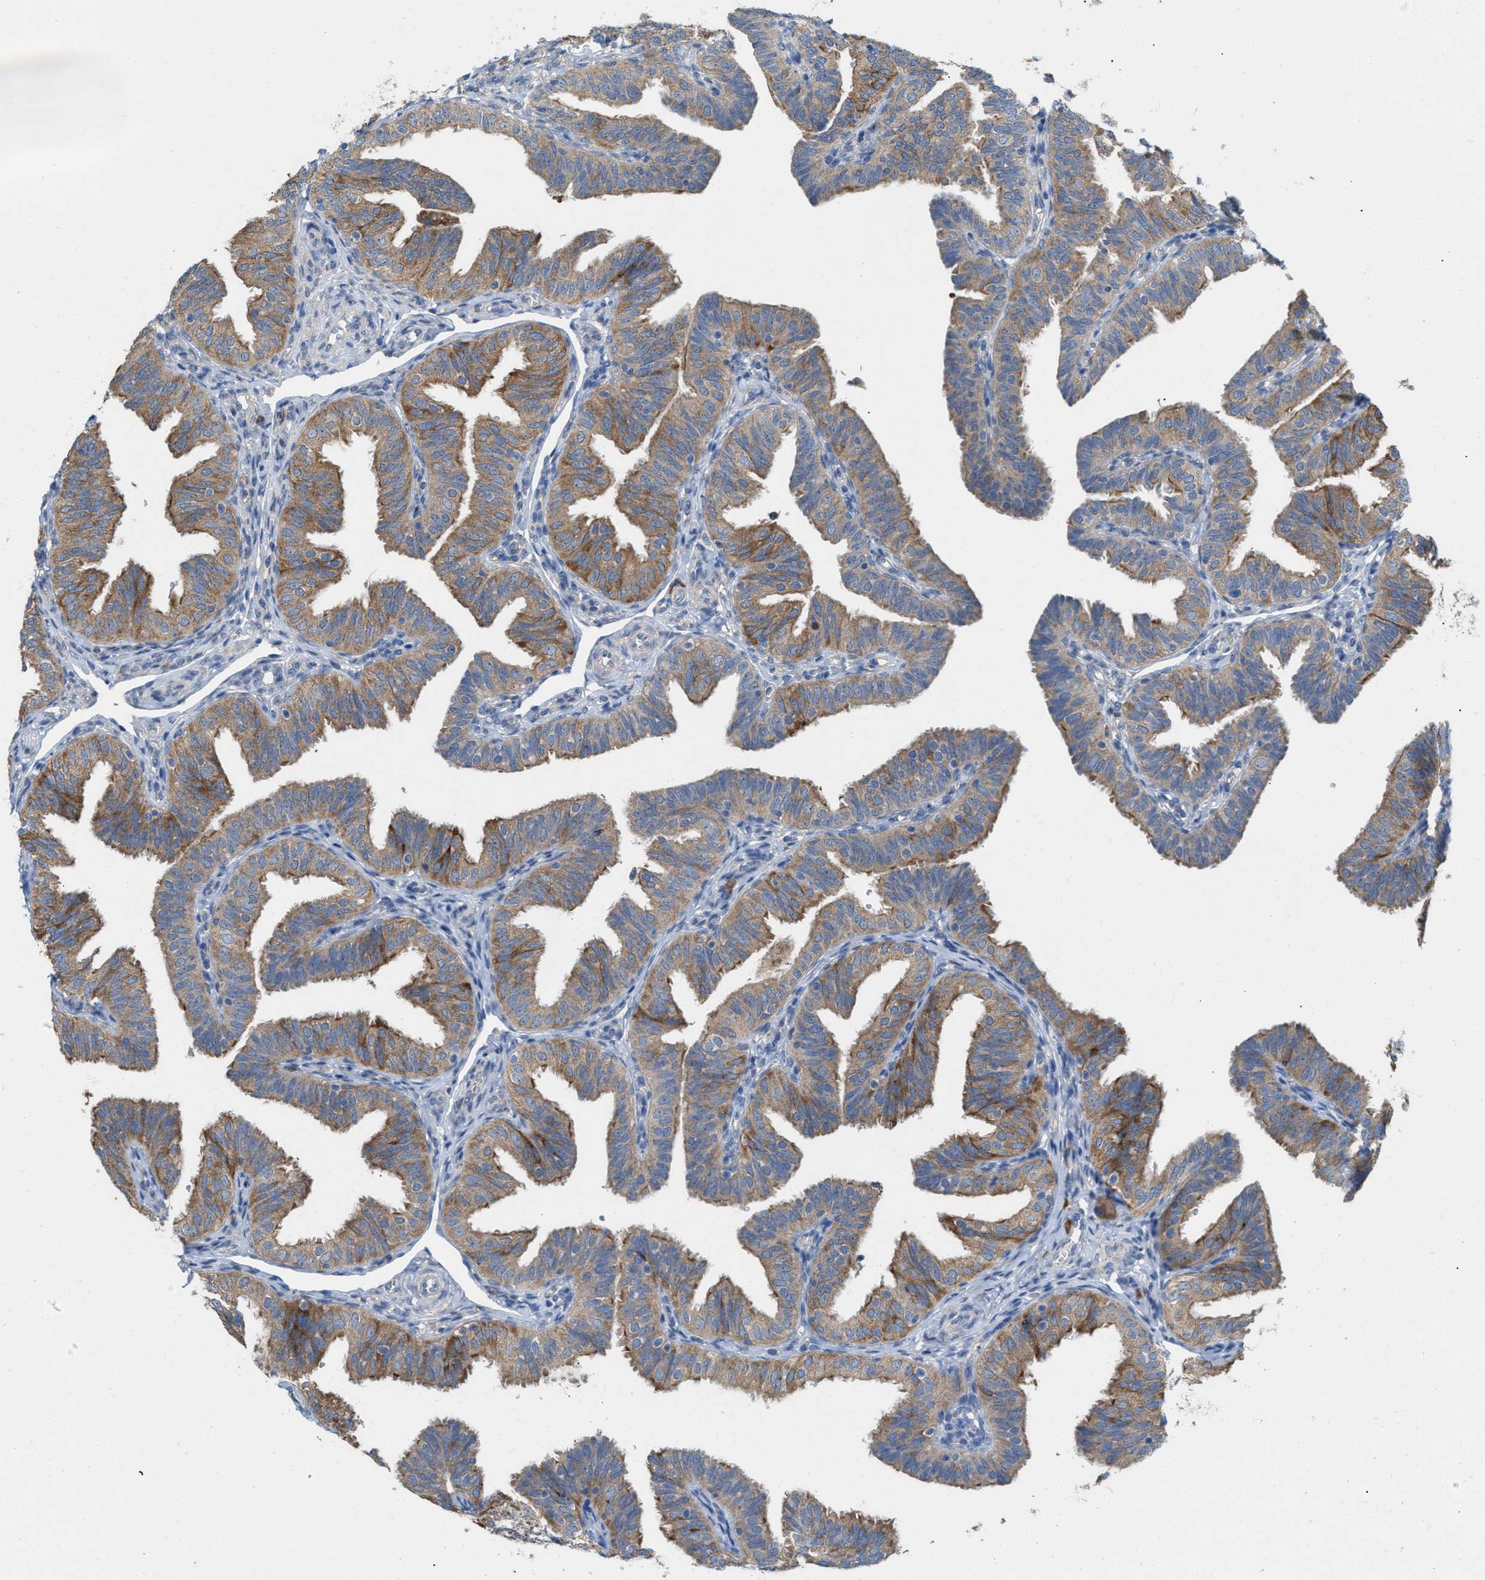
{"staining": {"intensity": "moderate", "quantity": ">75%", "location": "cytoplasmic/membranous"}, "tissue": "fallopian tube", "cell_type": "Glandular cells", "image_type": "normal", "snomed": [{"axis": "morphology", "description": "Normal tissue, NOS"}, {"axis": "topography", "description": "Fallopian tube"}], "caption": "IHC (DAB) staining of benign human fallopian tube reveals moderate cytoplasmic/membranous protein positivity in approximately >75% of glandular cells. (IHC, brightfield microscopy, high magnification).", "gene": "DYNC2I1", "patient": {"sex": "female", "age": 35}}